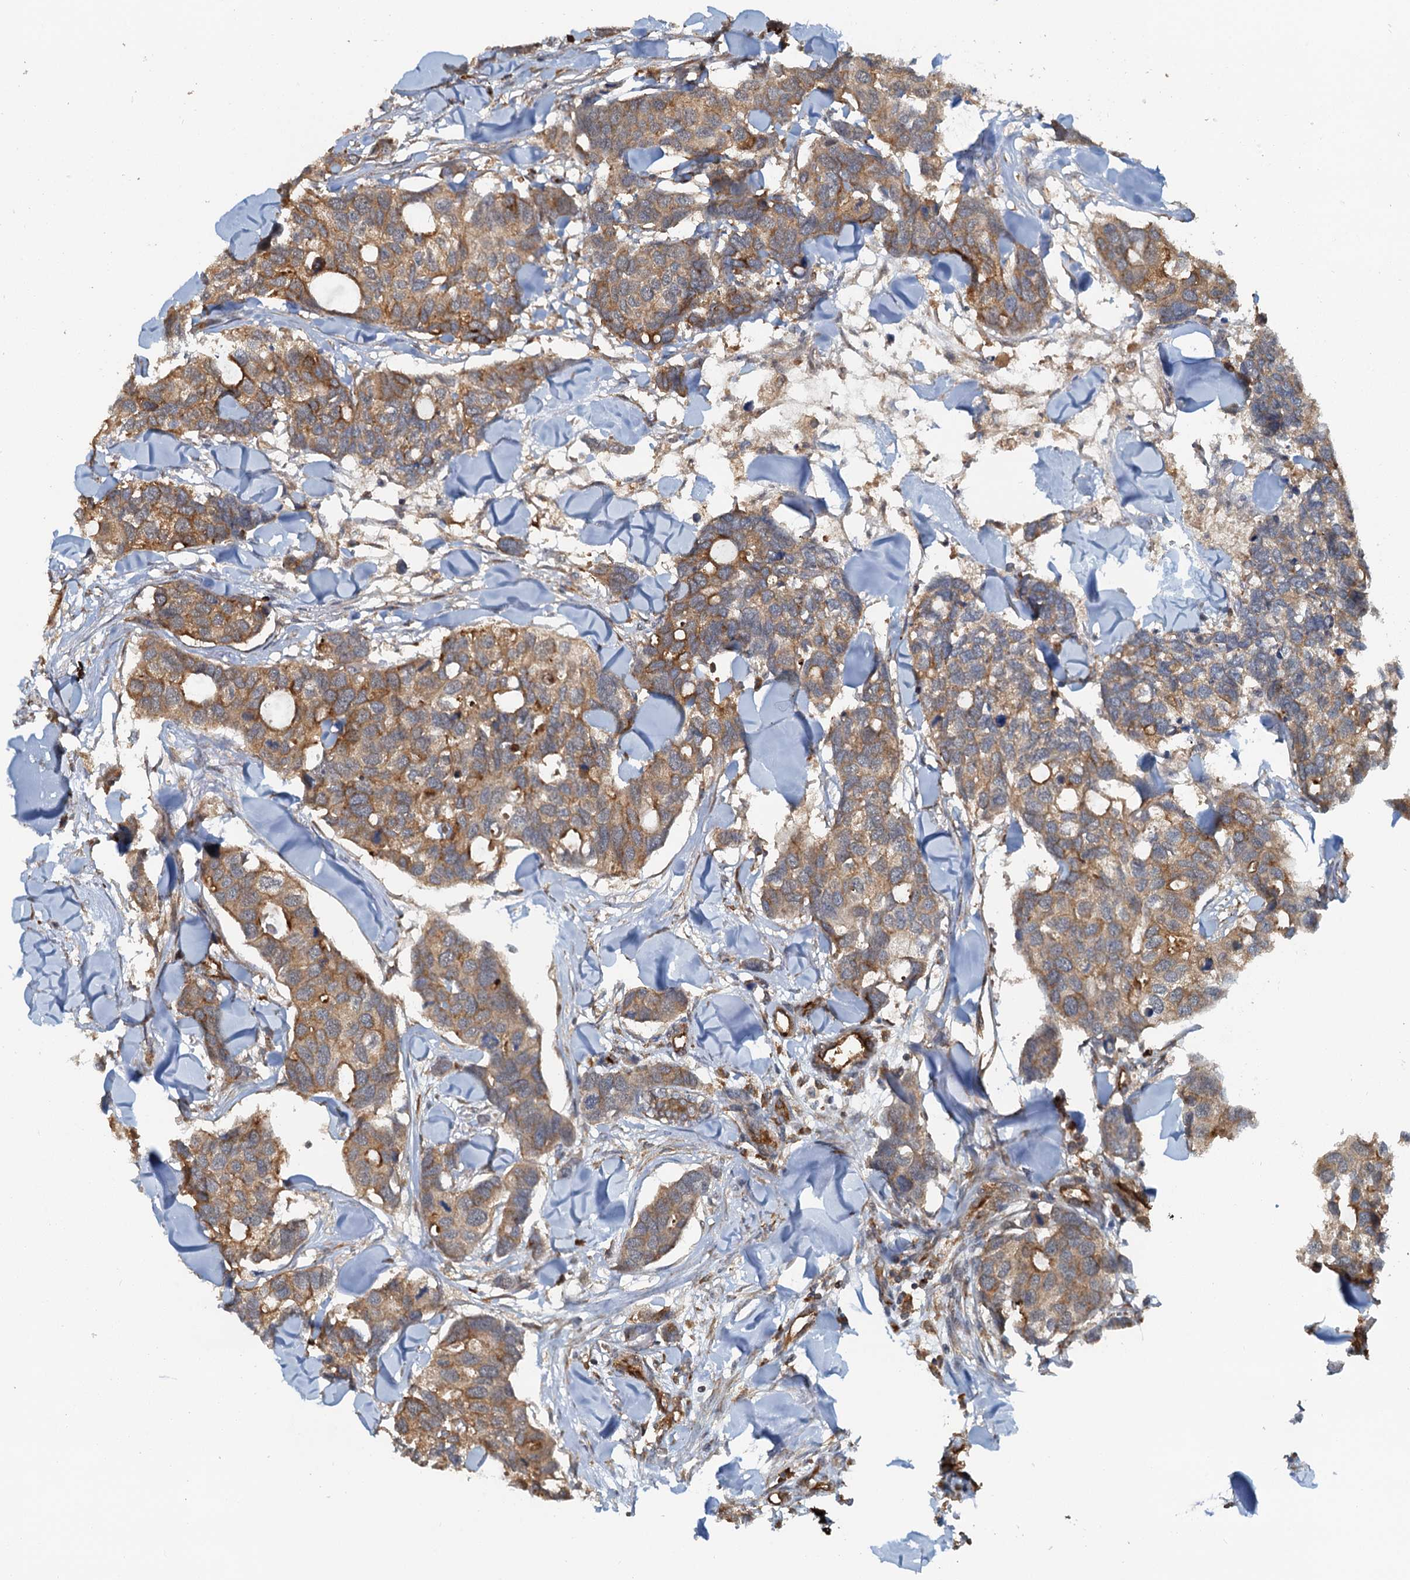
{"staining": {"intensity": "moderate", "quantity": "25%-75%", "location": "cytoplasmic/membranous"}, "tissue": "breast cancer", "cell_type": "Tumor cells", "image_type": "cancer", "snomed": [{"axis": "morphology", "description": "Duct carcinoma"}, {"axis": "topography", "description": "Breast"}], "caption": "IHC (DAB) staining of breast cancer demonstrates moderate cytoplasmic/membranous protein positivity in approximately 25%-75% of tumor cells. The protein is shown in brown color, while the nuclei are stained blue.", "gene": "NIPAL3", "patient": {"sex": "female", "age": 83}}